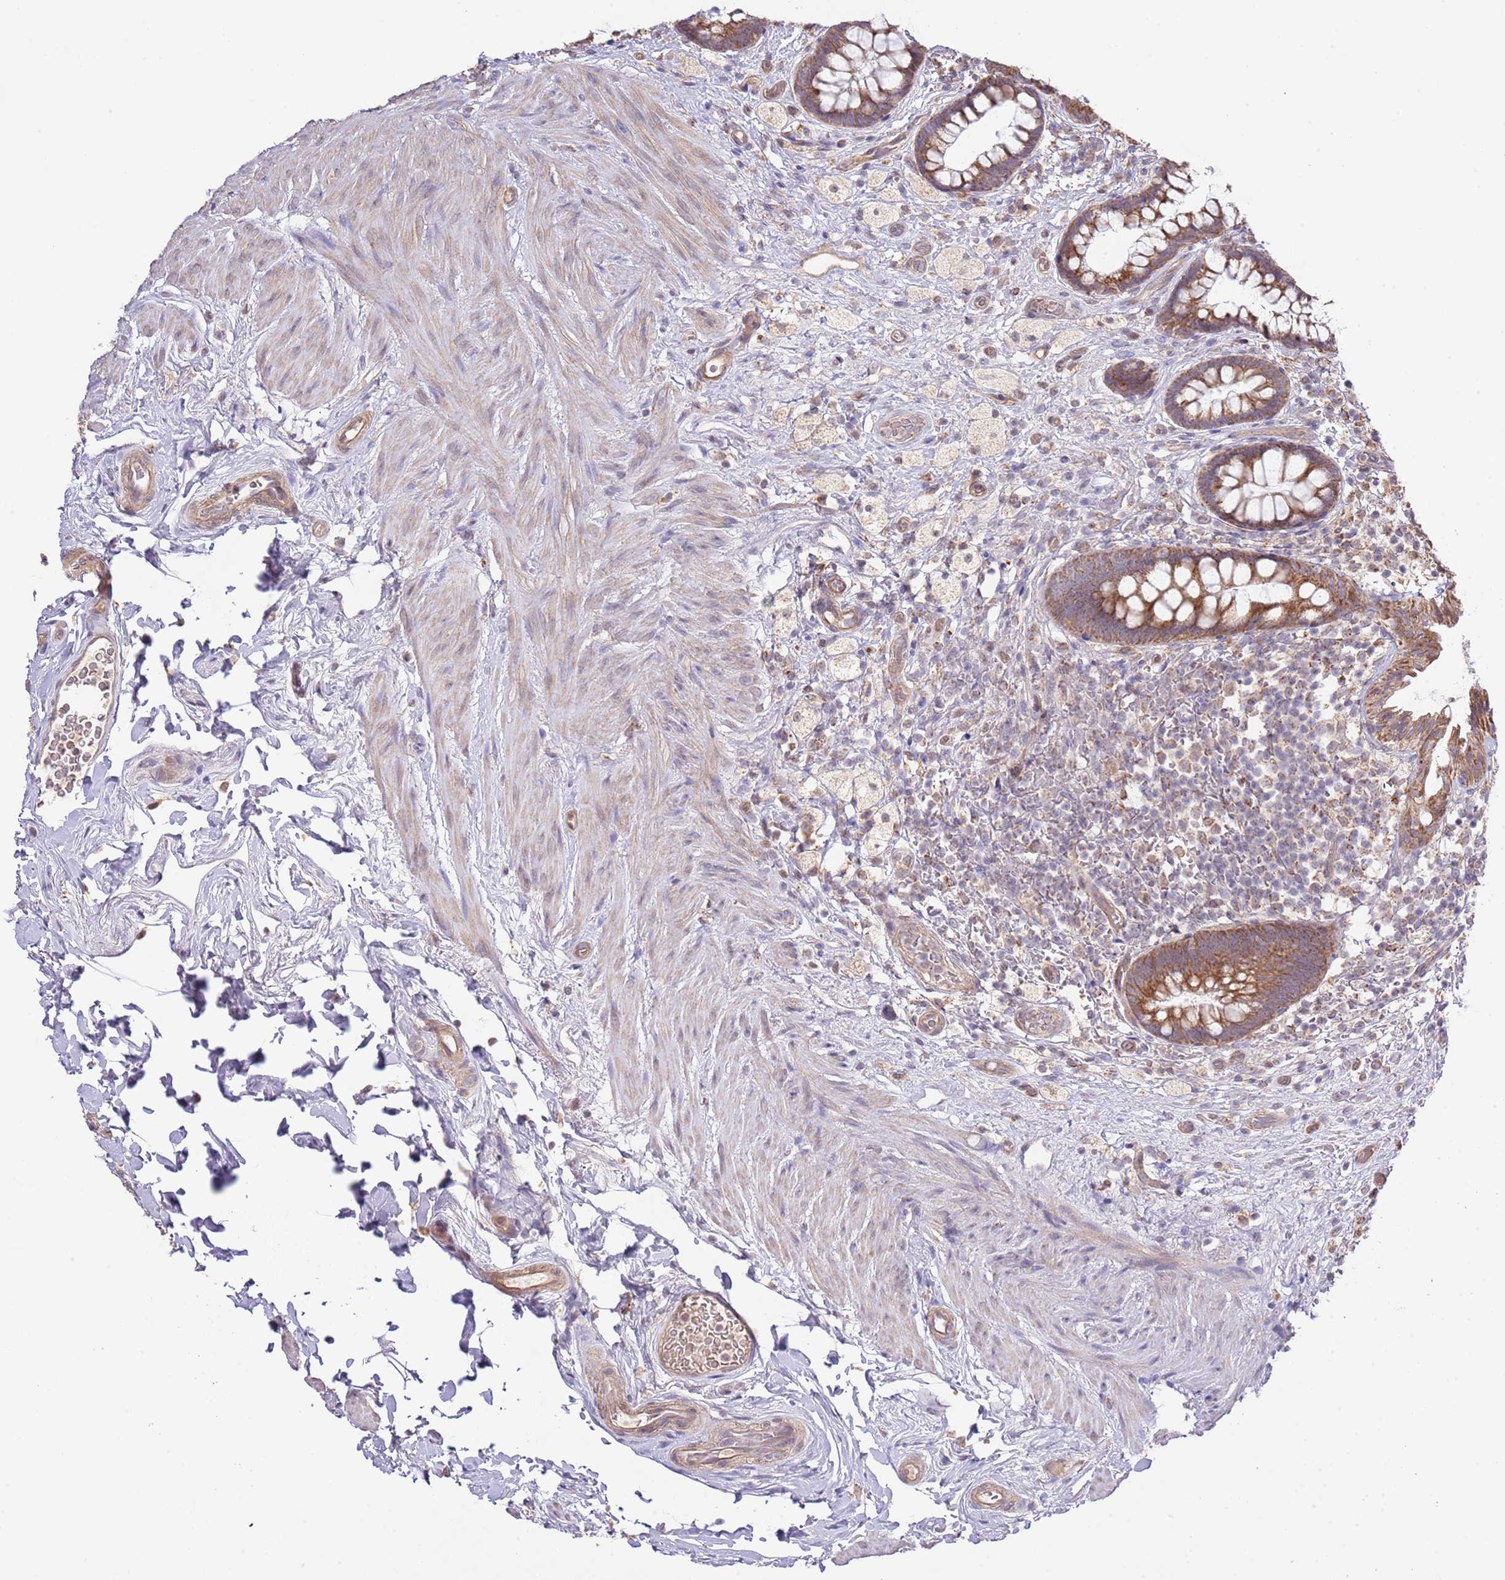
{"staining": {"intensity": "moderate", "quantity": ">75%", "location": "cytoplasmic/membranous"}, "tissue": "rectum", "cell_type": "Glandular cells", "image_type": "normal", "snomed": [{"axis": "morphology", "description": "Normal tissue, NOS"}, {"axis": "topography", "description": "Rectum"}, {"axis": "topography", "description": "Peripheral nerve tissue"}], "caption": "Rectum stained with IHC displays moderate cytoplasmic/membranous staining in about >75% of glandular cells. (DAB (3,3'-diaminobenzidine) = brown stain, brightfield microscopy at high magnification).", "gene": "IVD", "patient": {"sex": "female", "age": 69}}